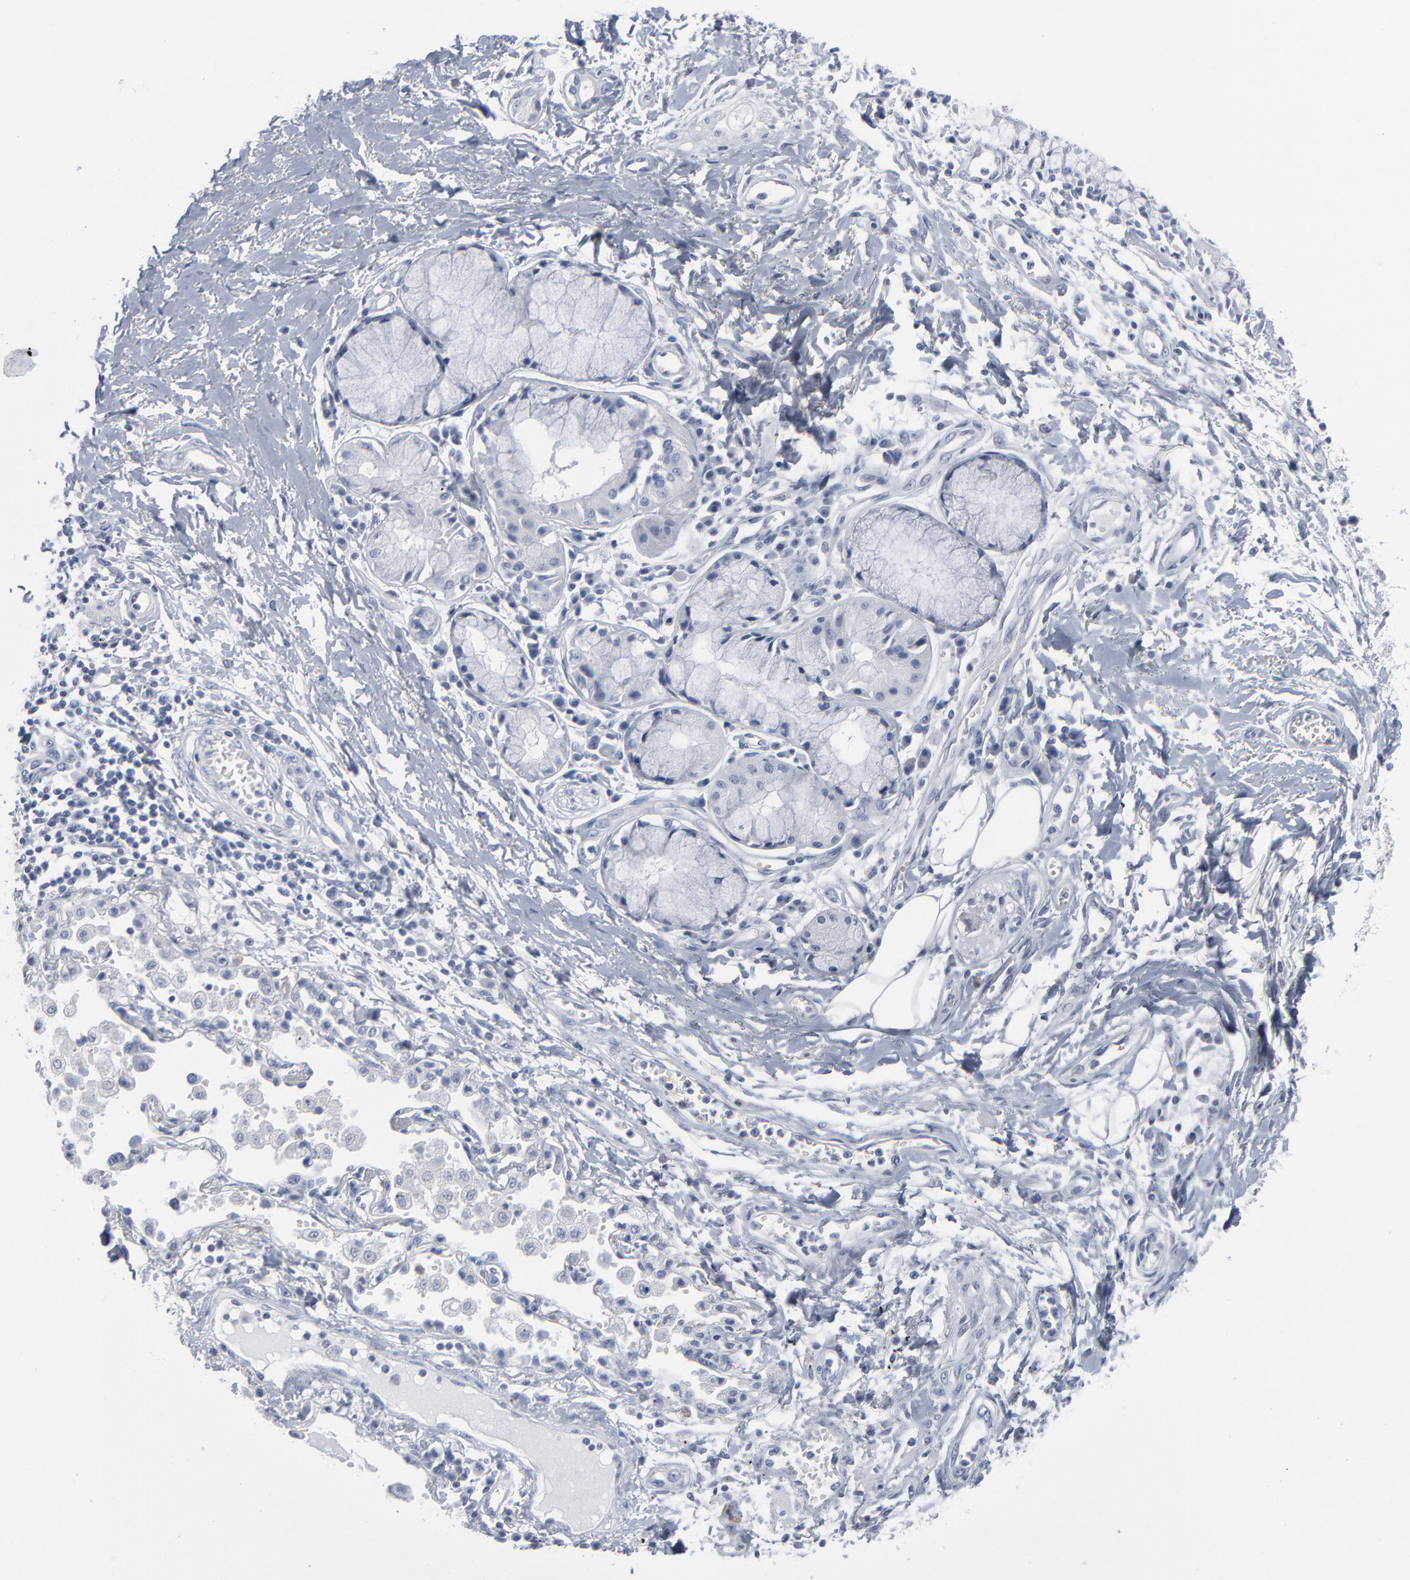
{"staining": {"intensity": "negative", "quantity": "none", "location": "none"}, "tissue": "adipose tissue", "cell_type": "Adipocytes", "image_type": "normal", "snomed": [{"axis": "morphology", "description": "Normal tissue, NOS"}, {"axis": "morphology", "description": "Adenocarcinoma, NOS"}, {"axis": "topography", "description": "Cartilage tissue"}, {"axis": "topography", "description": "Bronchus"}, {"axis": "topography", "description": "Lung"}], "caption": "Image shows no significant protein staining in adipocytes of normal adipose tissue.", "gene": "PAGE1", "patient": {"sex": "female", "age": 67}}